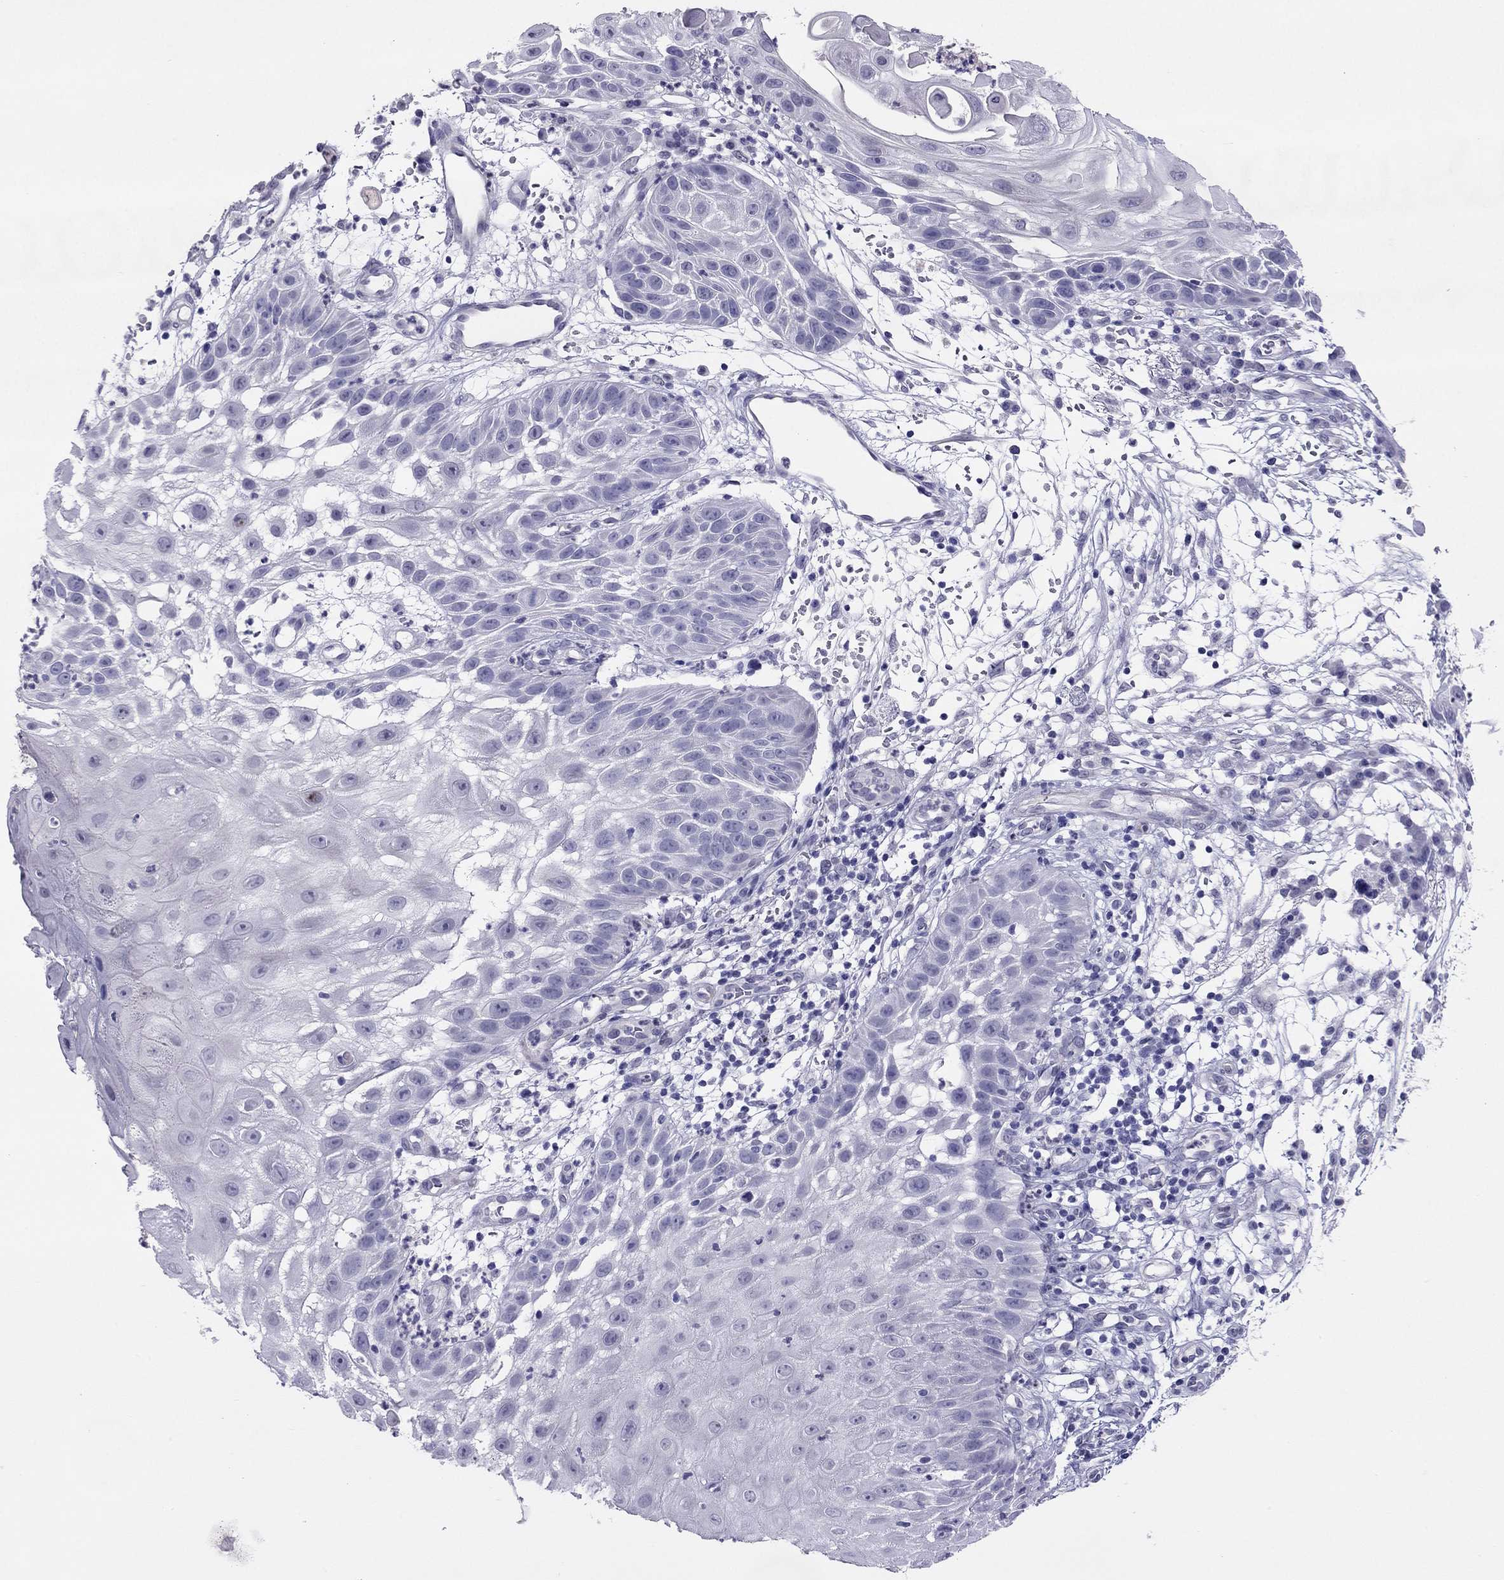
{"staining": {"intensity": "negative", "quantity": "none", "location": "none"}, "tissue": "skin cancer", "cell_type": "Tumor cells", "image_type": "cancer", "snomed": [{"axis": "morphology", "description": "Normal tissue, NOS"}, {"axis": "morphology", "description": "Squamous cell carcinoma, NOS"}, {"axis": "topography", "description": "Skin"}], "caption": "Skin cancer was stained to show a protein in brown. There is no significant expression in tumor cells.", "gene": "CROCC2", "patient": {"sex": "male", "age": 79}}